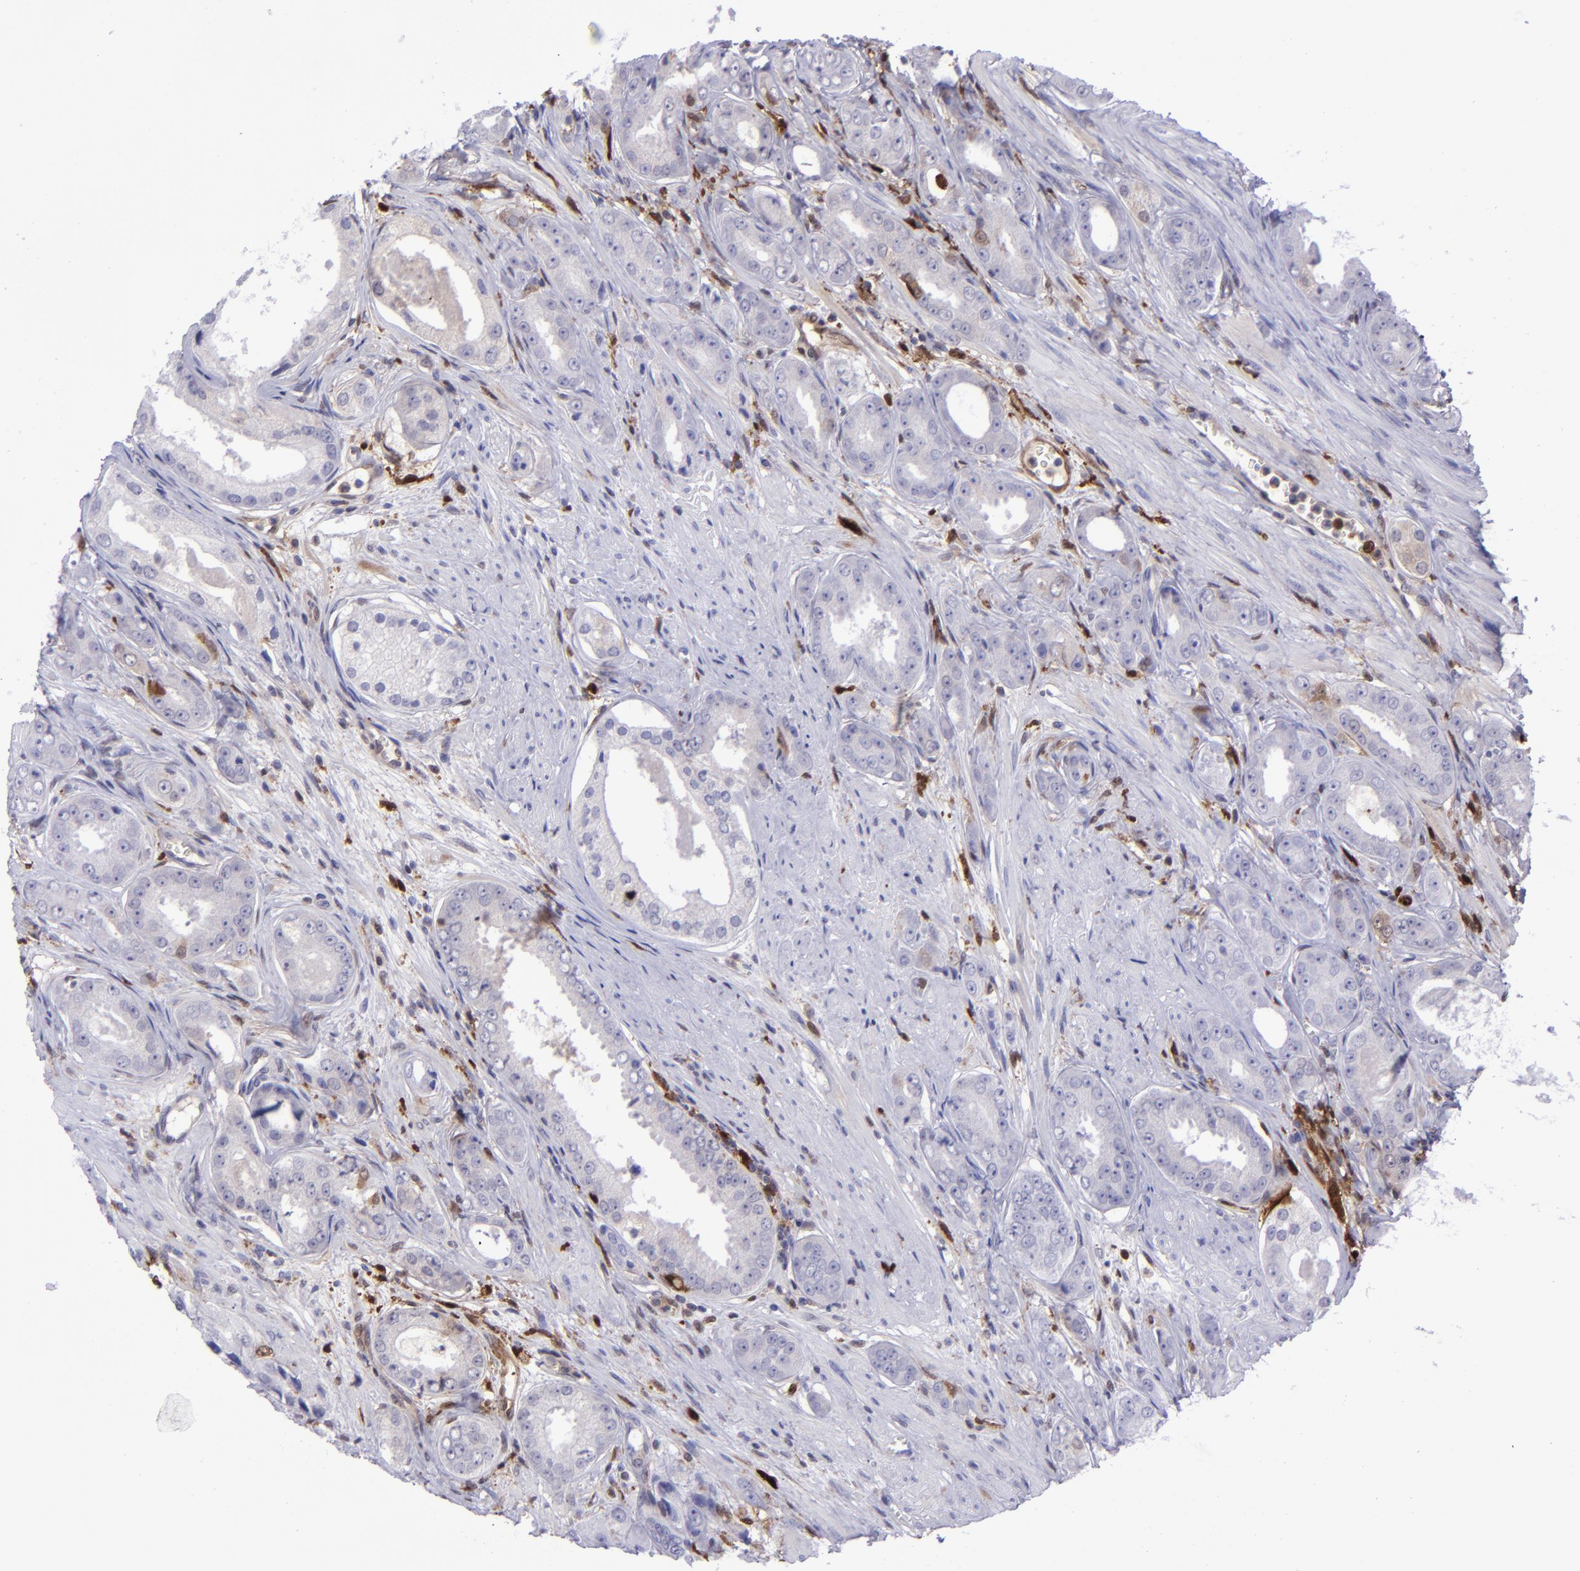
{"staining": {"intensity": "negative", "quantity": "none", "location": "none"}, "tissue": "prostate cancer", "cell_type": "Tumor cells", "image_type": "cancer", "snomed": [{"axis": "morphology", "description": "Adenocarcinoma, Medium grade"}, {"axis": "topography", "description": "Prostate"}], "caption": "This is an immunohistochemistry micrograph of prostate cancer. There is no expression in tumor cells.", "gene": "TYMP", "patient": {"sex": "male", "age": 53}}